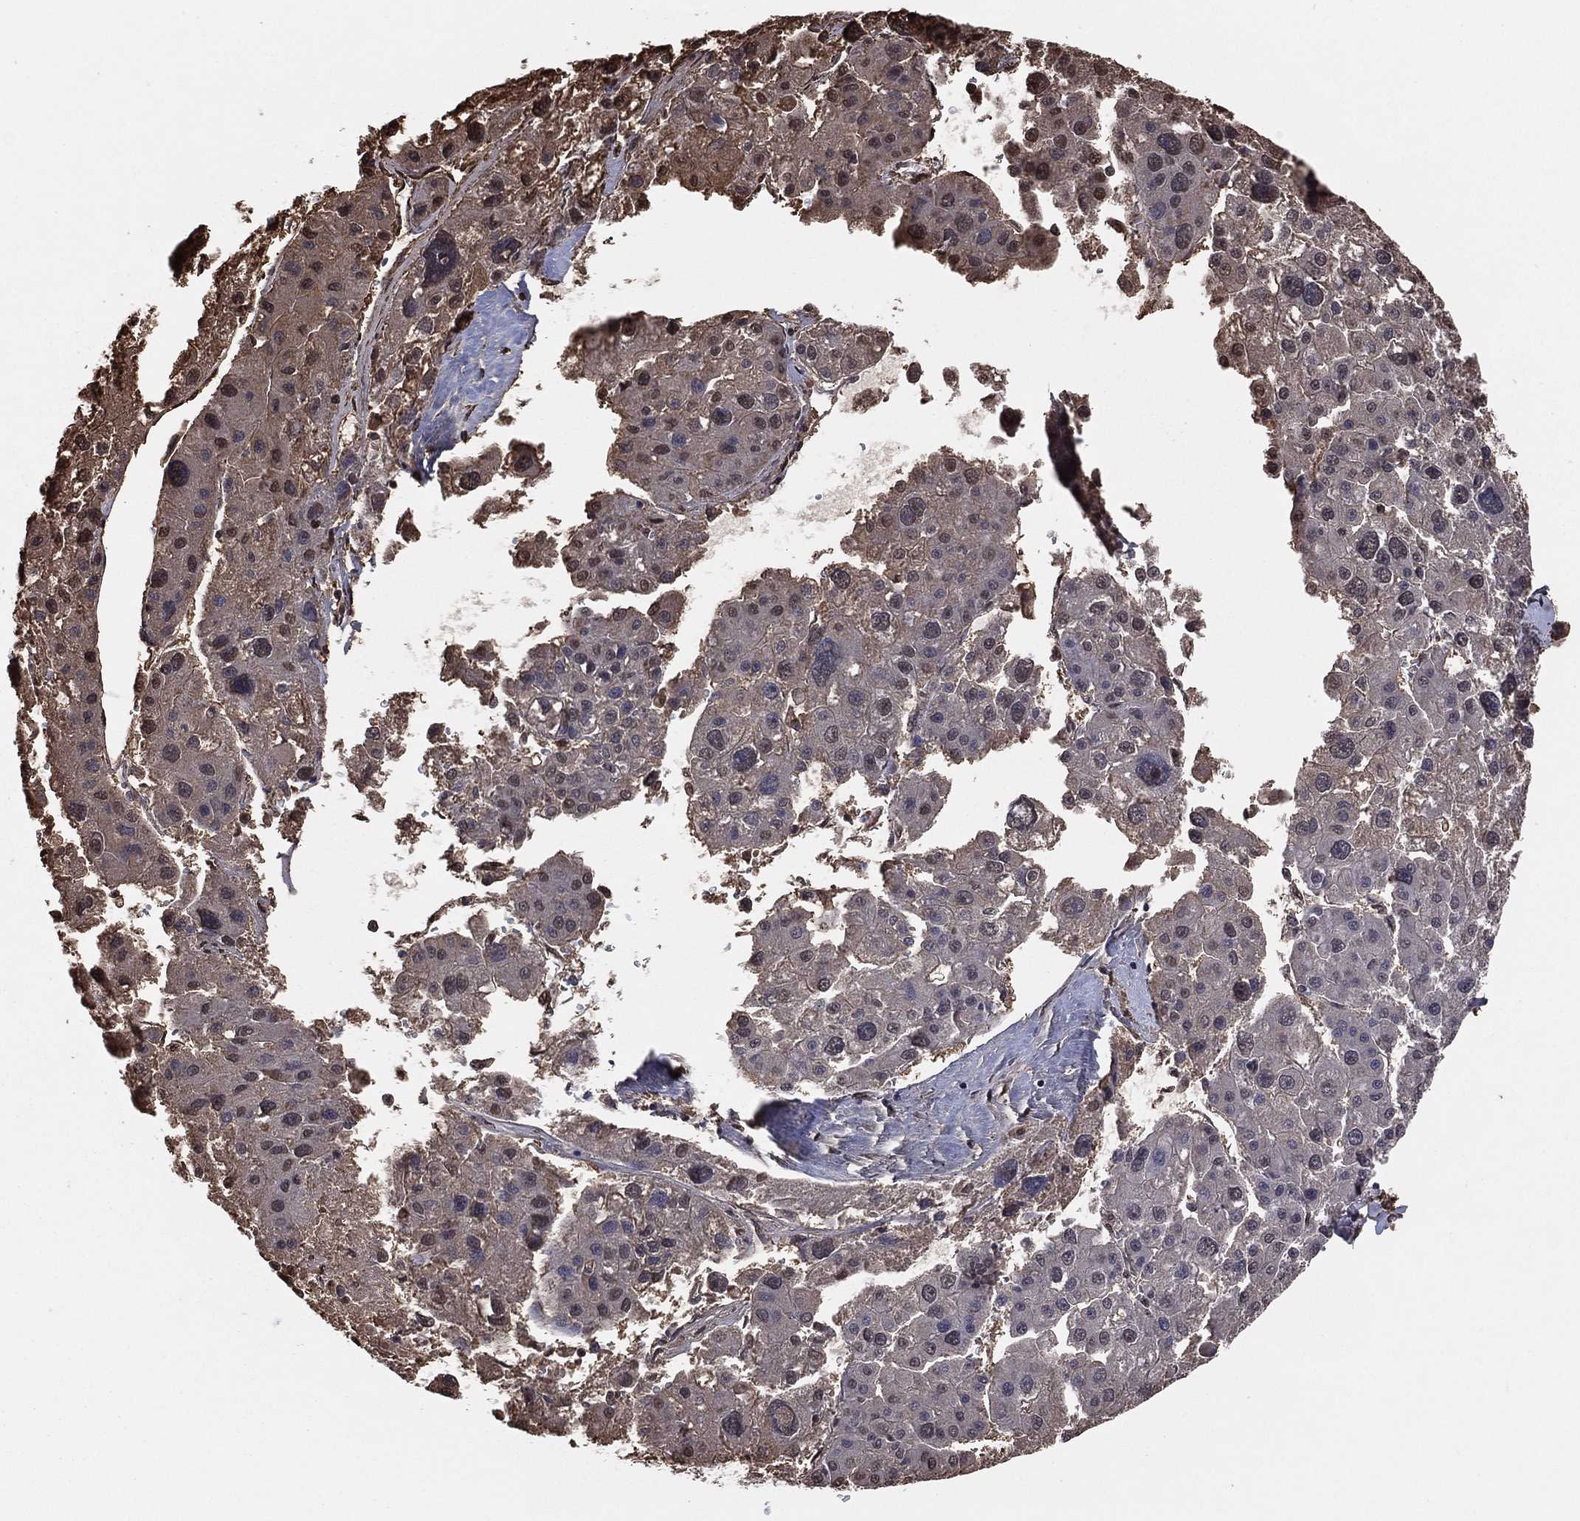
{"staining": {"intensity": "weak", "quantity": "25%-75%", "location": "cytoplasmic/membranous,nuclear"}, "tissue": "liver cancer", "cell_type": "Tumor cells", "image_type": "cancer", "snomed": [{"axis": "morphology", "description": "Carcinoma, Hepatocellular, NOS"}, {"axis": "topography", "description": "Liver"}], "caption": "Immunohistochemical staining of liver cancer (hepatocellular carcinoma) exhibits weak cytoplasmic/membranous and nuclear protein expression in about 25%-75% of tumor cells. Using DAB (3,3'-diaminobenzidine) (brown) and hematoxylin (blue) stains, captured at high magnification using brightfield microscopy.", "gene": "GAPDH", "patient": {"sex": "male", "age": 73}}